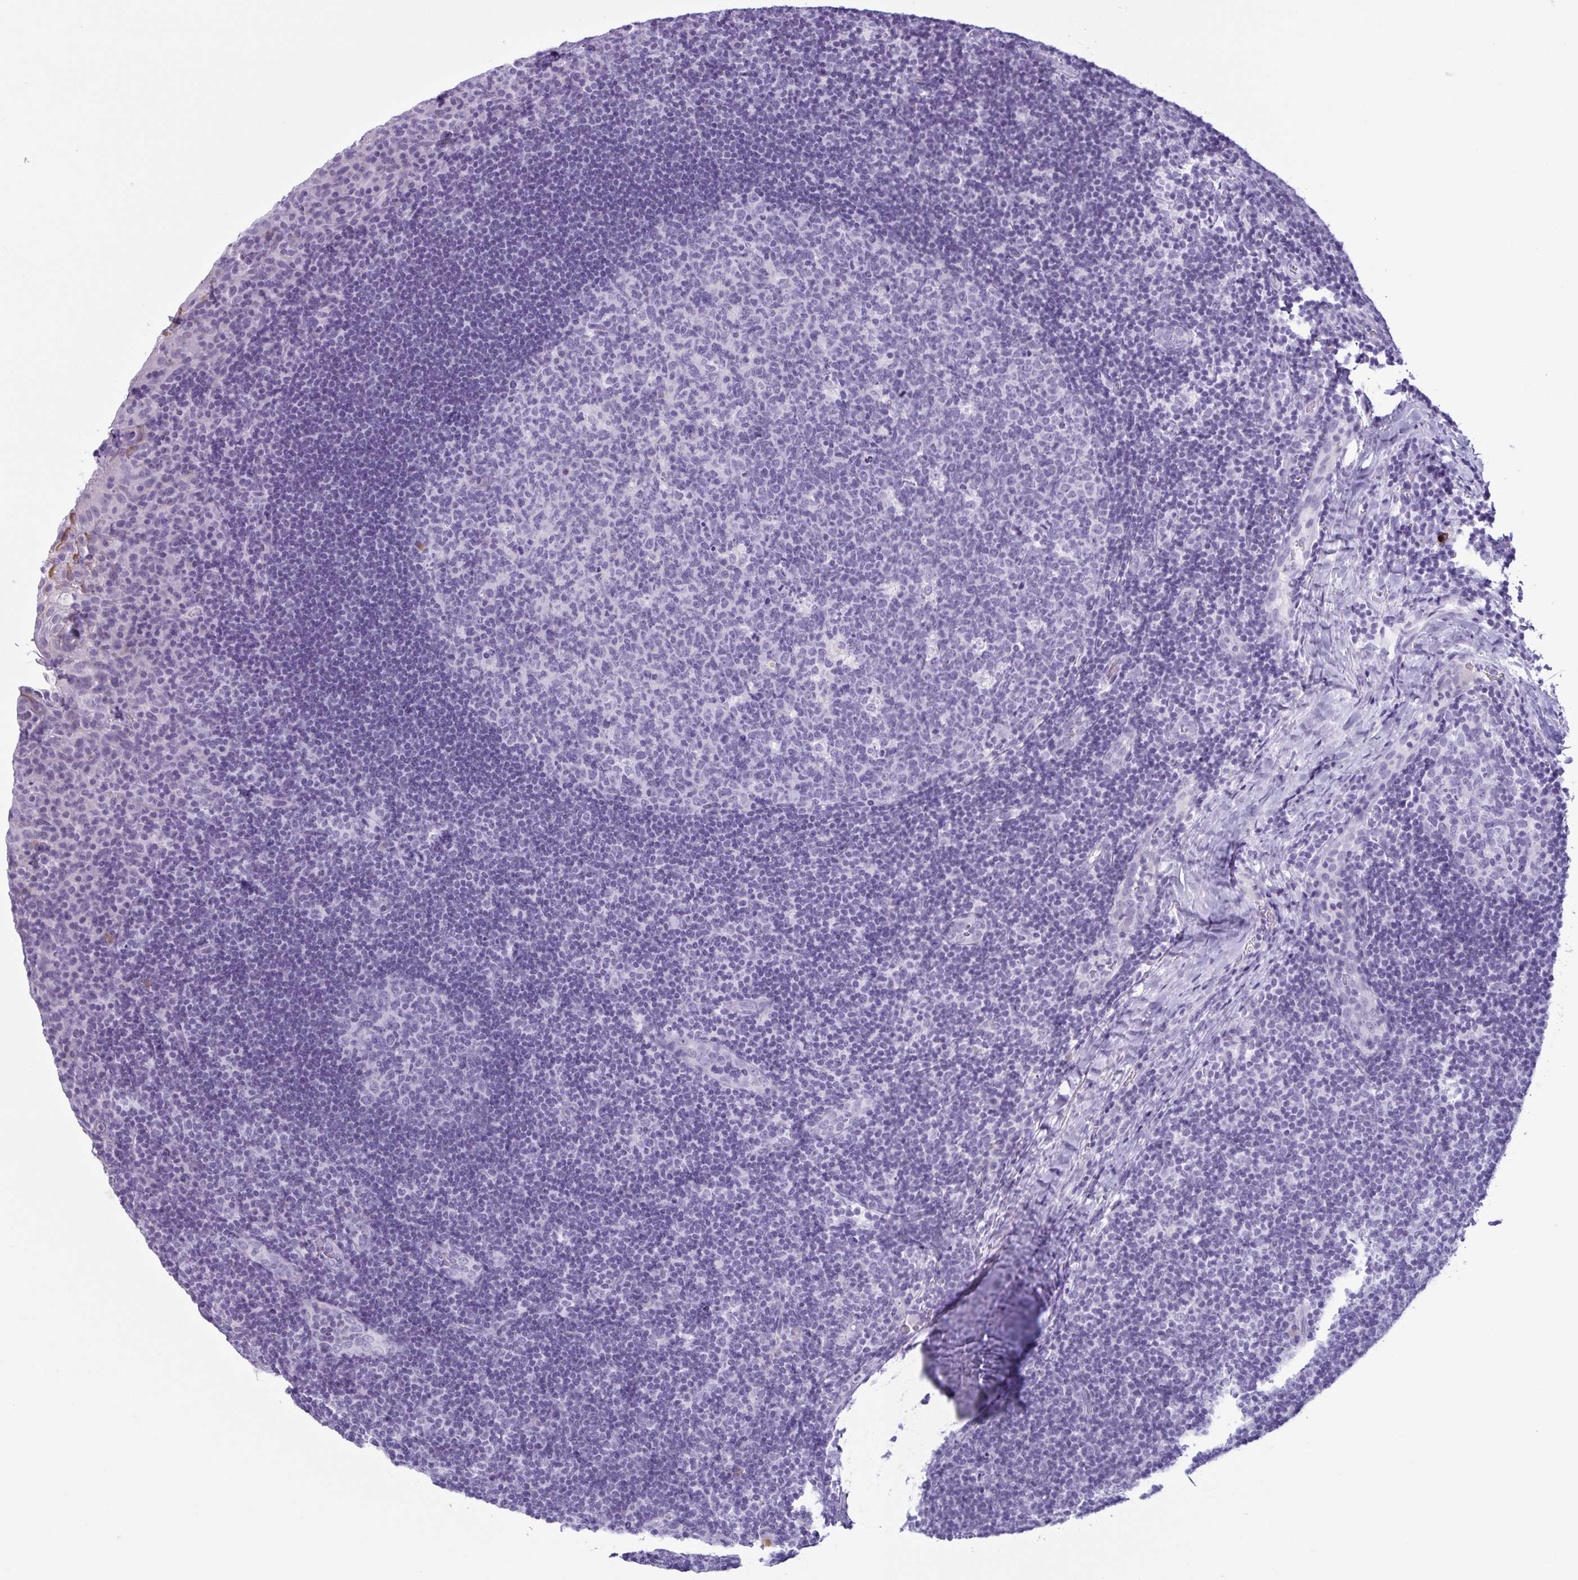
{"staining": {"intensity": "moderate", "quantity": "<25%", "location": "cytoplasmic/membranous"}, "tissue": "tonsil", "cell_type": "Germinal center cells", "image_type": "normal", "snomed": [{"axis": "morphology", "description": "Normal tissue, NOS"}, {"axis": "topography", "description": "Tonsil"}], "caption": "An immunohistochemistry histopathology image of benign tissue is shown. Protein staining in brown labels moderate cytoplasmic/membranous positivity in tonsil within germinal center cells.", "gene": "LTF", "patient": {"sex": "male", "age": 17}}